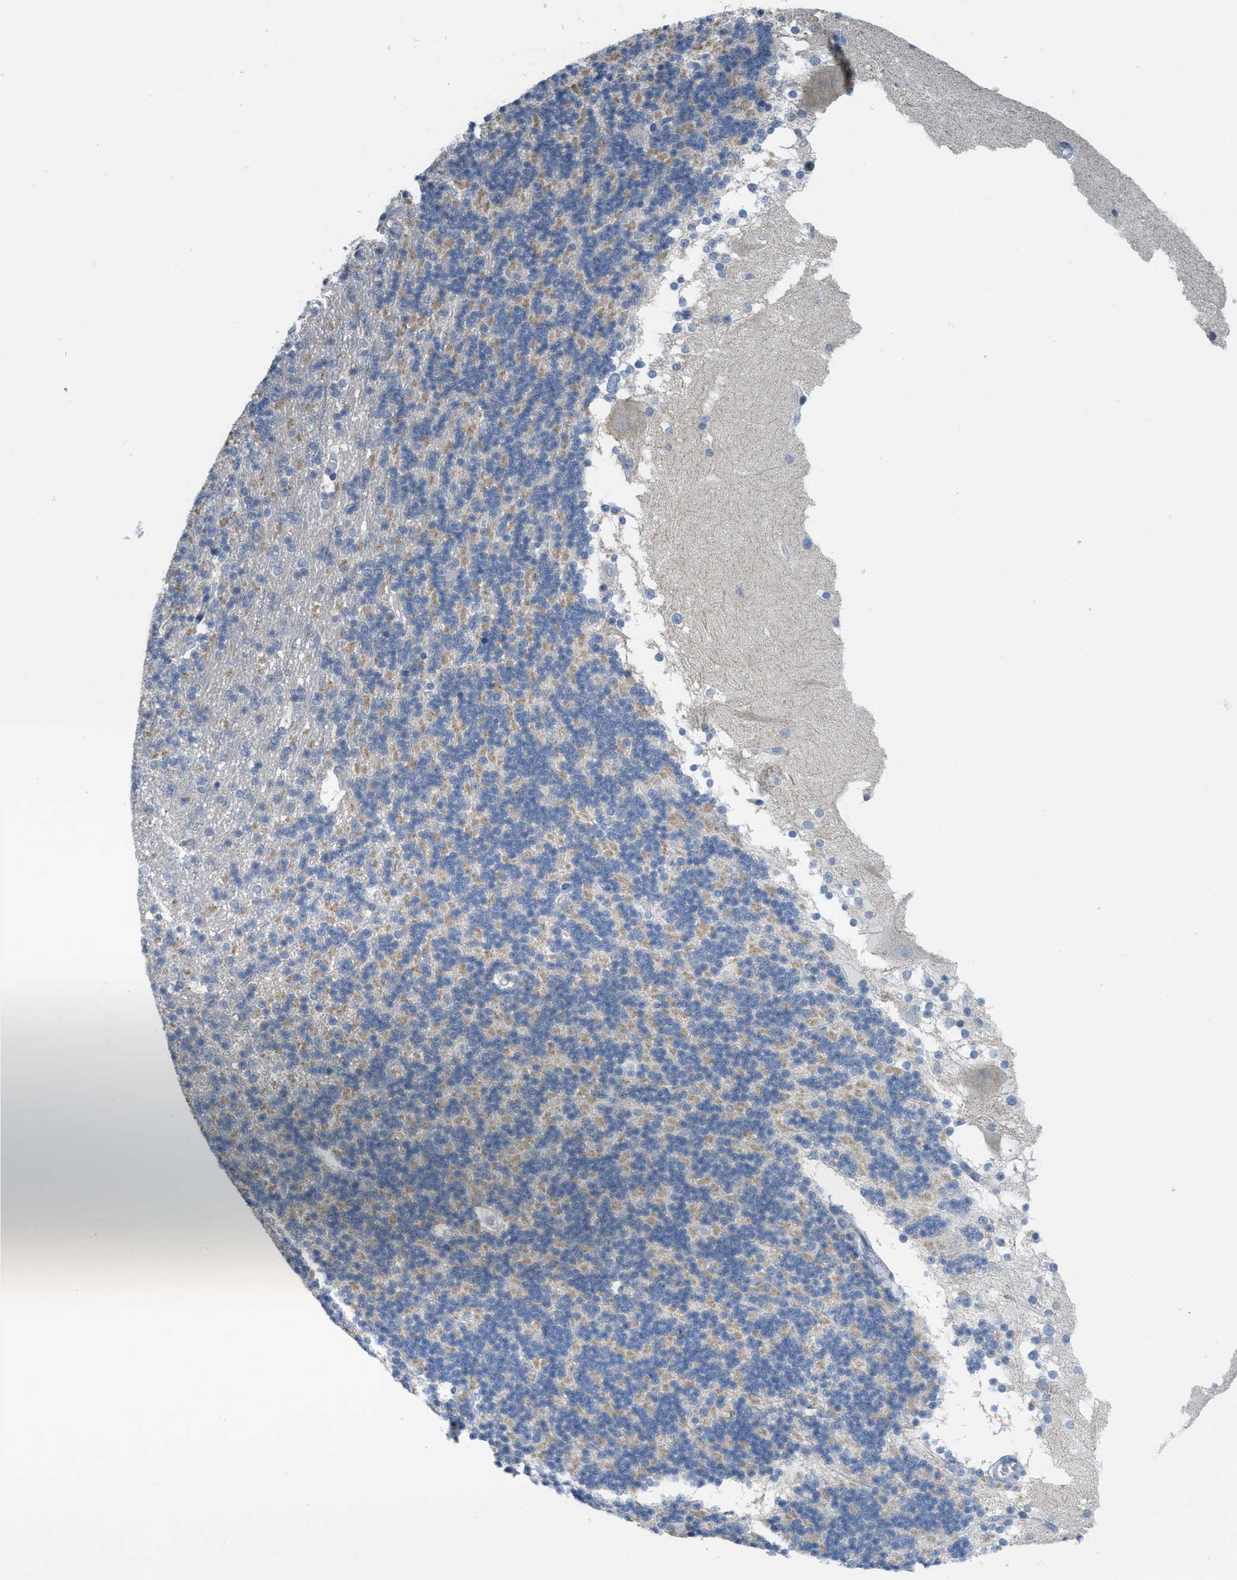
{"staining": {"intensity": "weak", "quantity": "<25%", "location": "cytoplasmic/membranous"}, "tissue": "cerebellum", "cell_type": "Cells in granular layer", "image_type": "normal", "snomed": [{"axis": "morphology", "description": "Normal tissue, NOS"}, {"axis": "topography", "description": "Cerebellum"}], "caption": "This histopathology image is of unremarkable cerebellum stained with IHC to label a protein in brown with the nuclei are counter-stained blue. There is no expression in cells in granular layer.", "gene": "TXNDC2", "patient": {"sex": "female", "age": 19}}